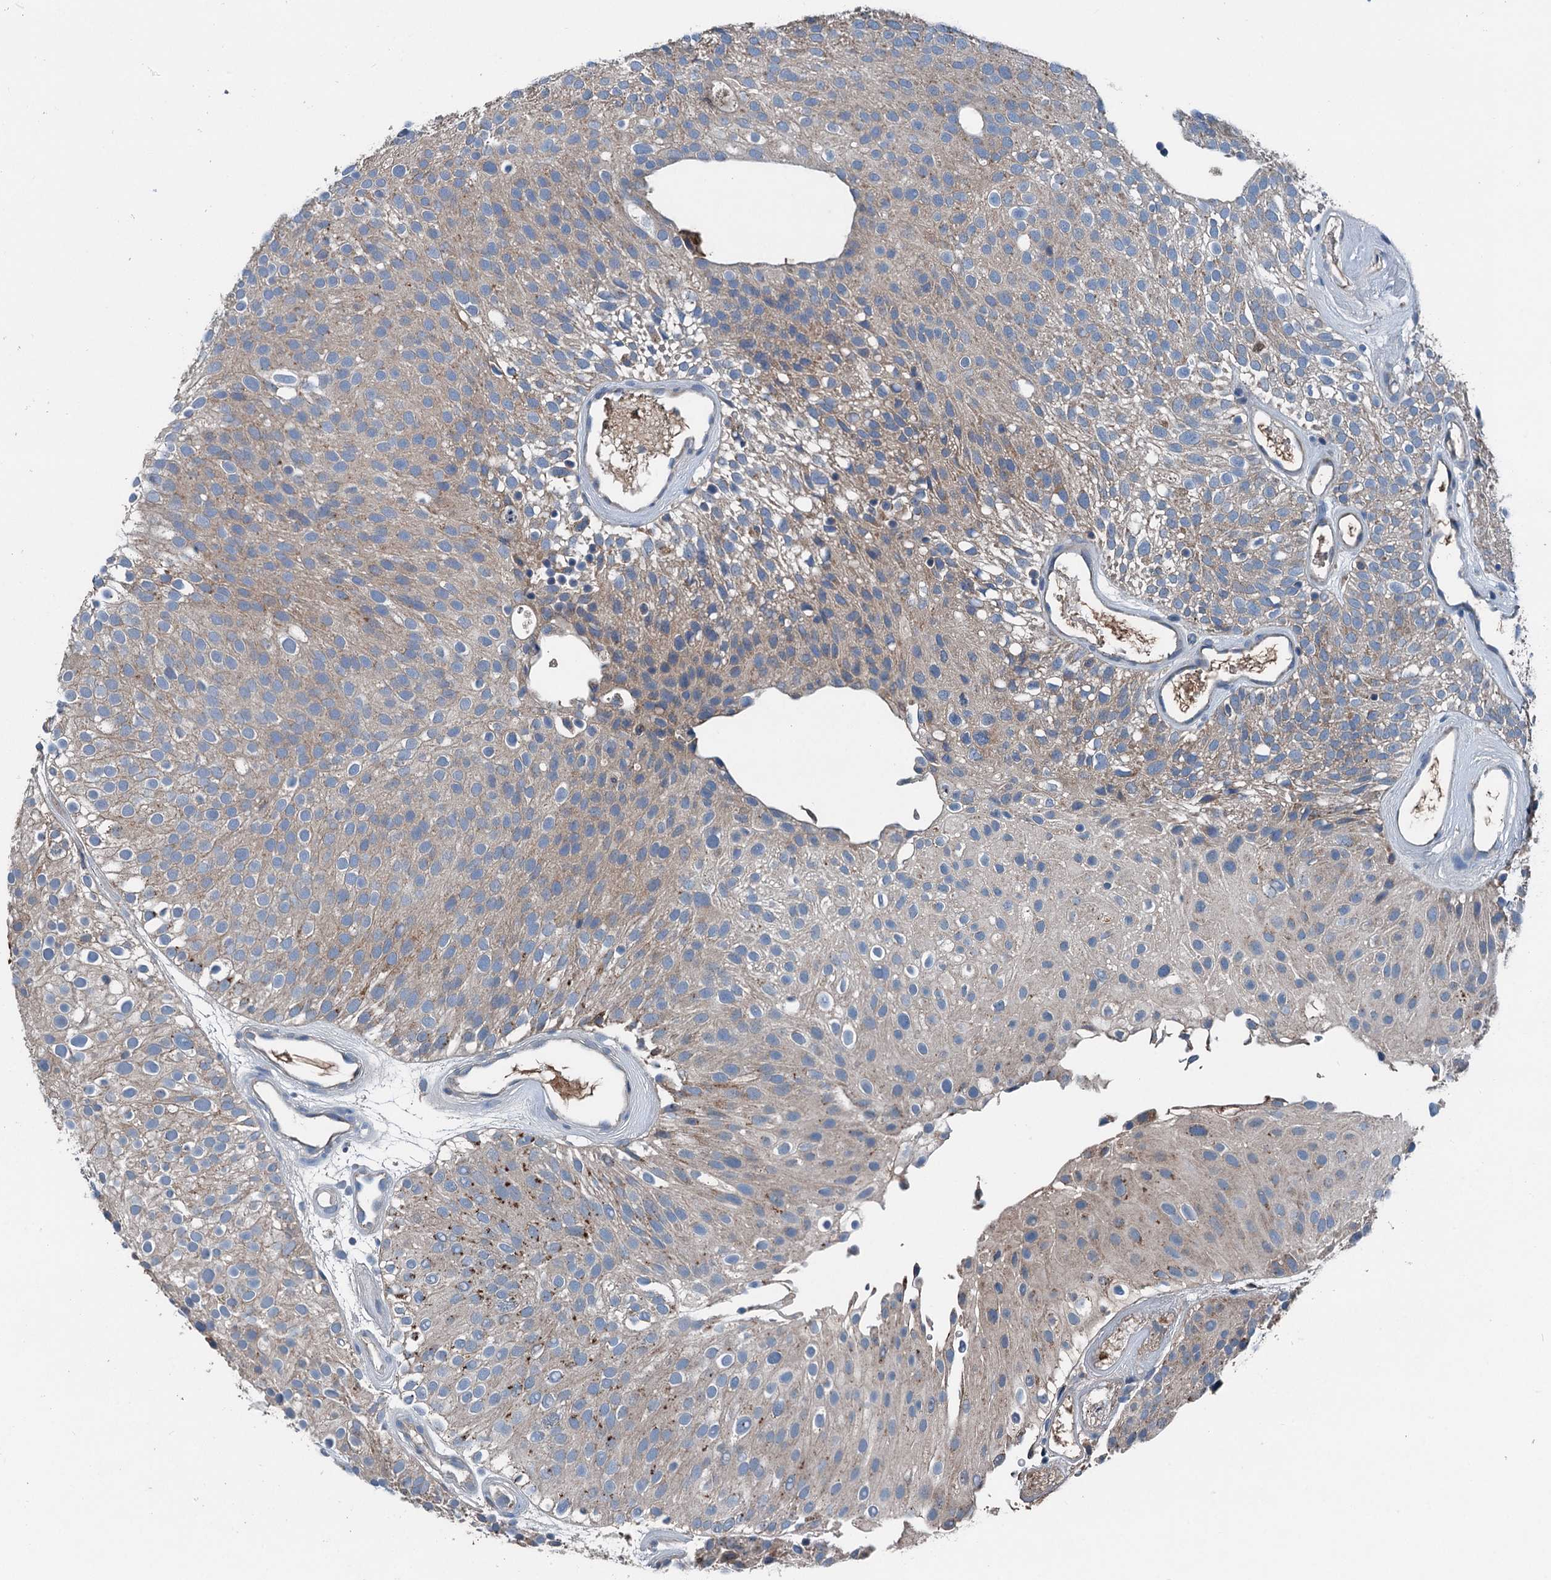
{"staining": {"intensity": "weak", "quantity": "<25%", "location": "cytoplasmic/membranous"}, "tissue": "urothelial cancer", "cell_type": "Tumor cells", "image_type": "cancer", "snomed": [{"axis": "morphology", "description": "Urothelial carcinoma, Low grade"}, {"axis": "topography", "description": "Urinary bladder"}], "caption": "This is a histopathology image of IHC staining of low-grade urothelial carcinoma, which shows no staining in tumor cells.", "gene": "PDSS1", "patient": {"sex": "male", "age": 78}}